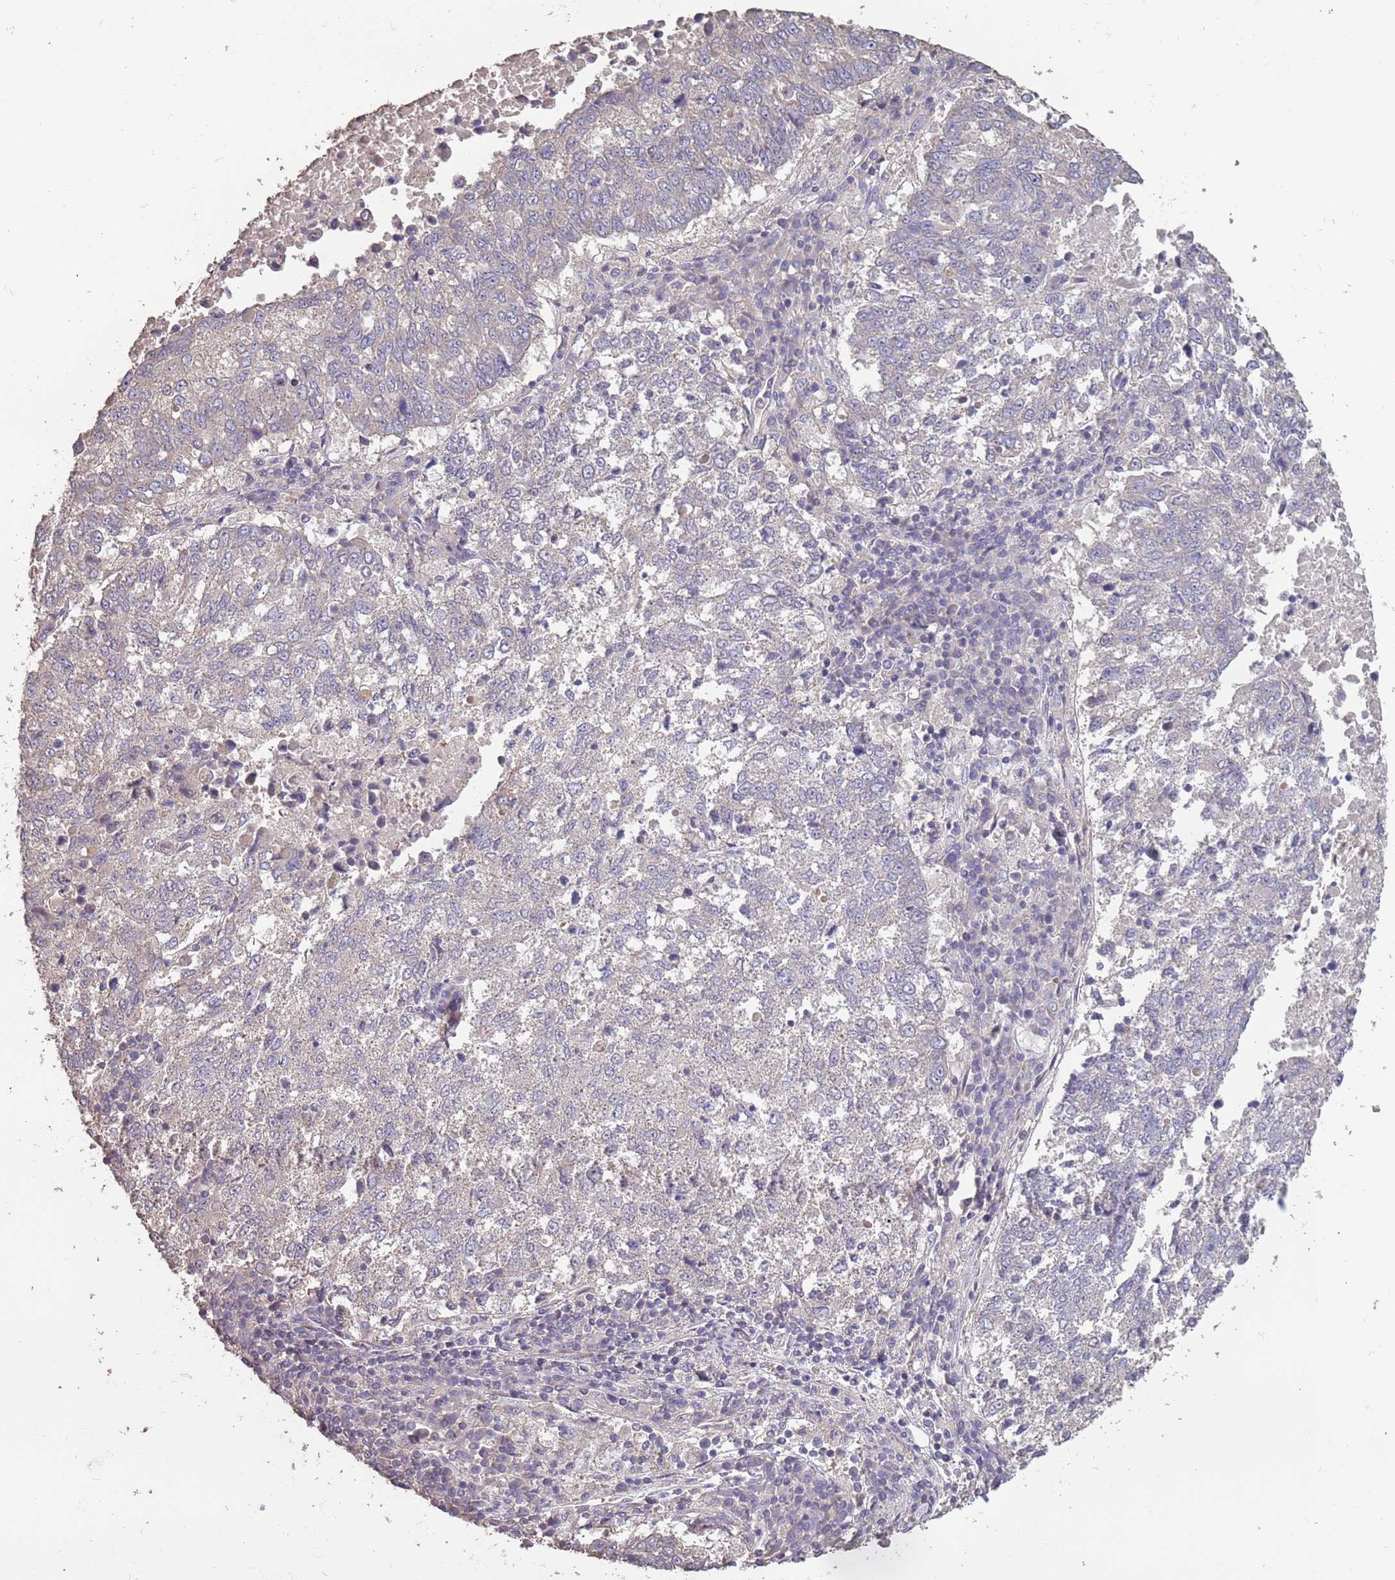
{"staining": {"intensity": "negative", "quantity": "none", "location": "none"}, "tissue": "lung cancer", "cell_type": "Tumor cells", "image_type": "cancer", "snomed": [{"axis": "morphology", "description": "Squamous cell carcinoma, NOS"}, {"axis": "topography", "description": "Lung"}], "caption": "Histopathology image shows no significant protein expression in tumor cells of squamous cell carcinoma (lung).", "gene": "MBD3L1", "patient": {"sex": "male", "age": 73}}